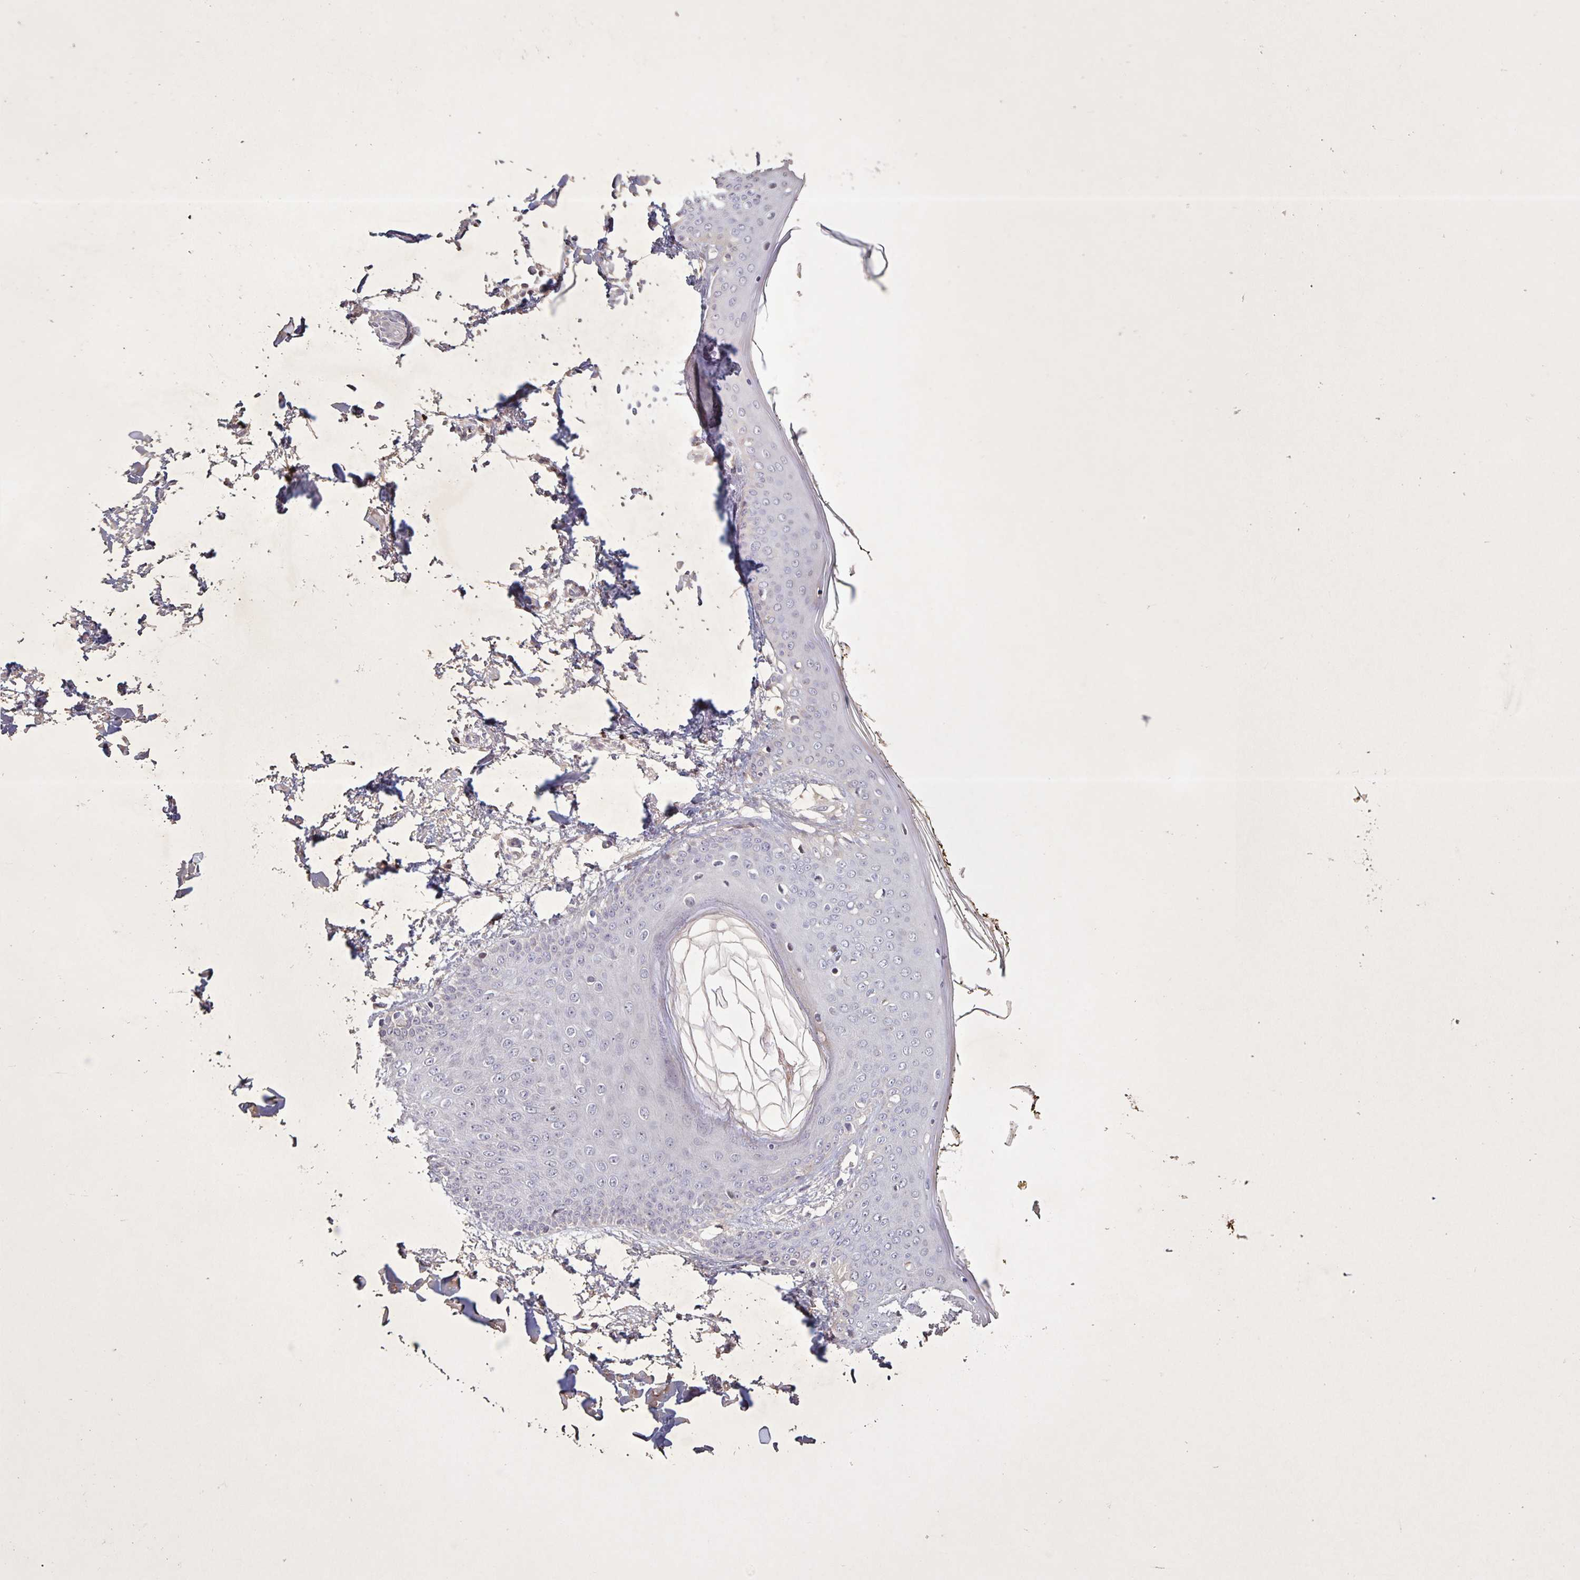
{"staining": {"intensity": "weak", "quantity": "<25%", "location": "nuclear"}, "tissue": "skin", "cell_type": "Fibroblasts", "image_type": "normal", "snomed": [{"axis": "morphology", "description": "Normal tissue, NOS"}, {"axis": "topography", "description": "Skin"}], "caption": "High magnification brightfield microscopy of normal skin stained with DAB (brown) and counterstained with hematoxylin (blue): fibroblasts show no significant staining. The staining was performed using DAB (3,3'-diaminobenzidine) to visualize the protein expression in brown, while the nuclei were stained in blue with hematoxylin (Magnification: 20x).", "gene": "GDF2", "patient": {"sex": "female", "age": 34}}